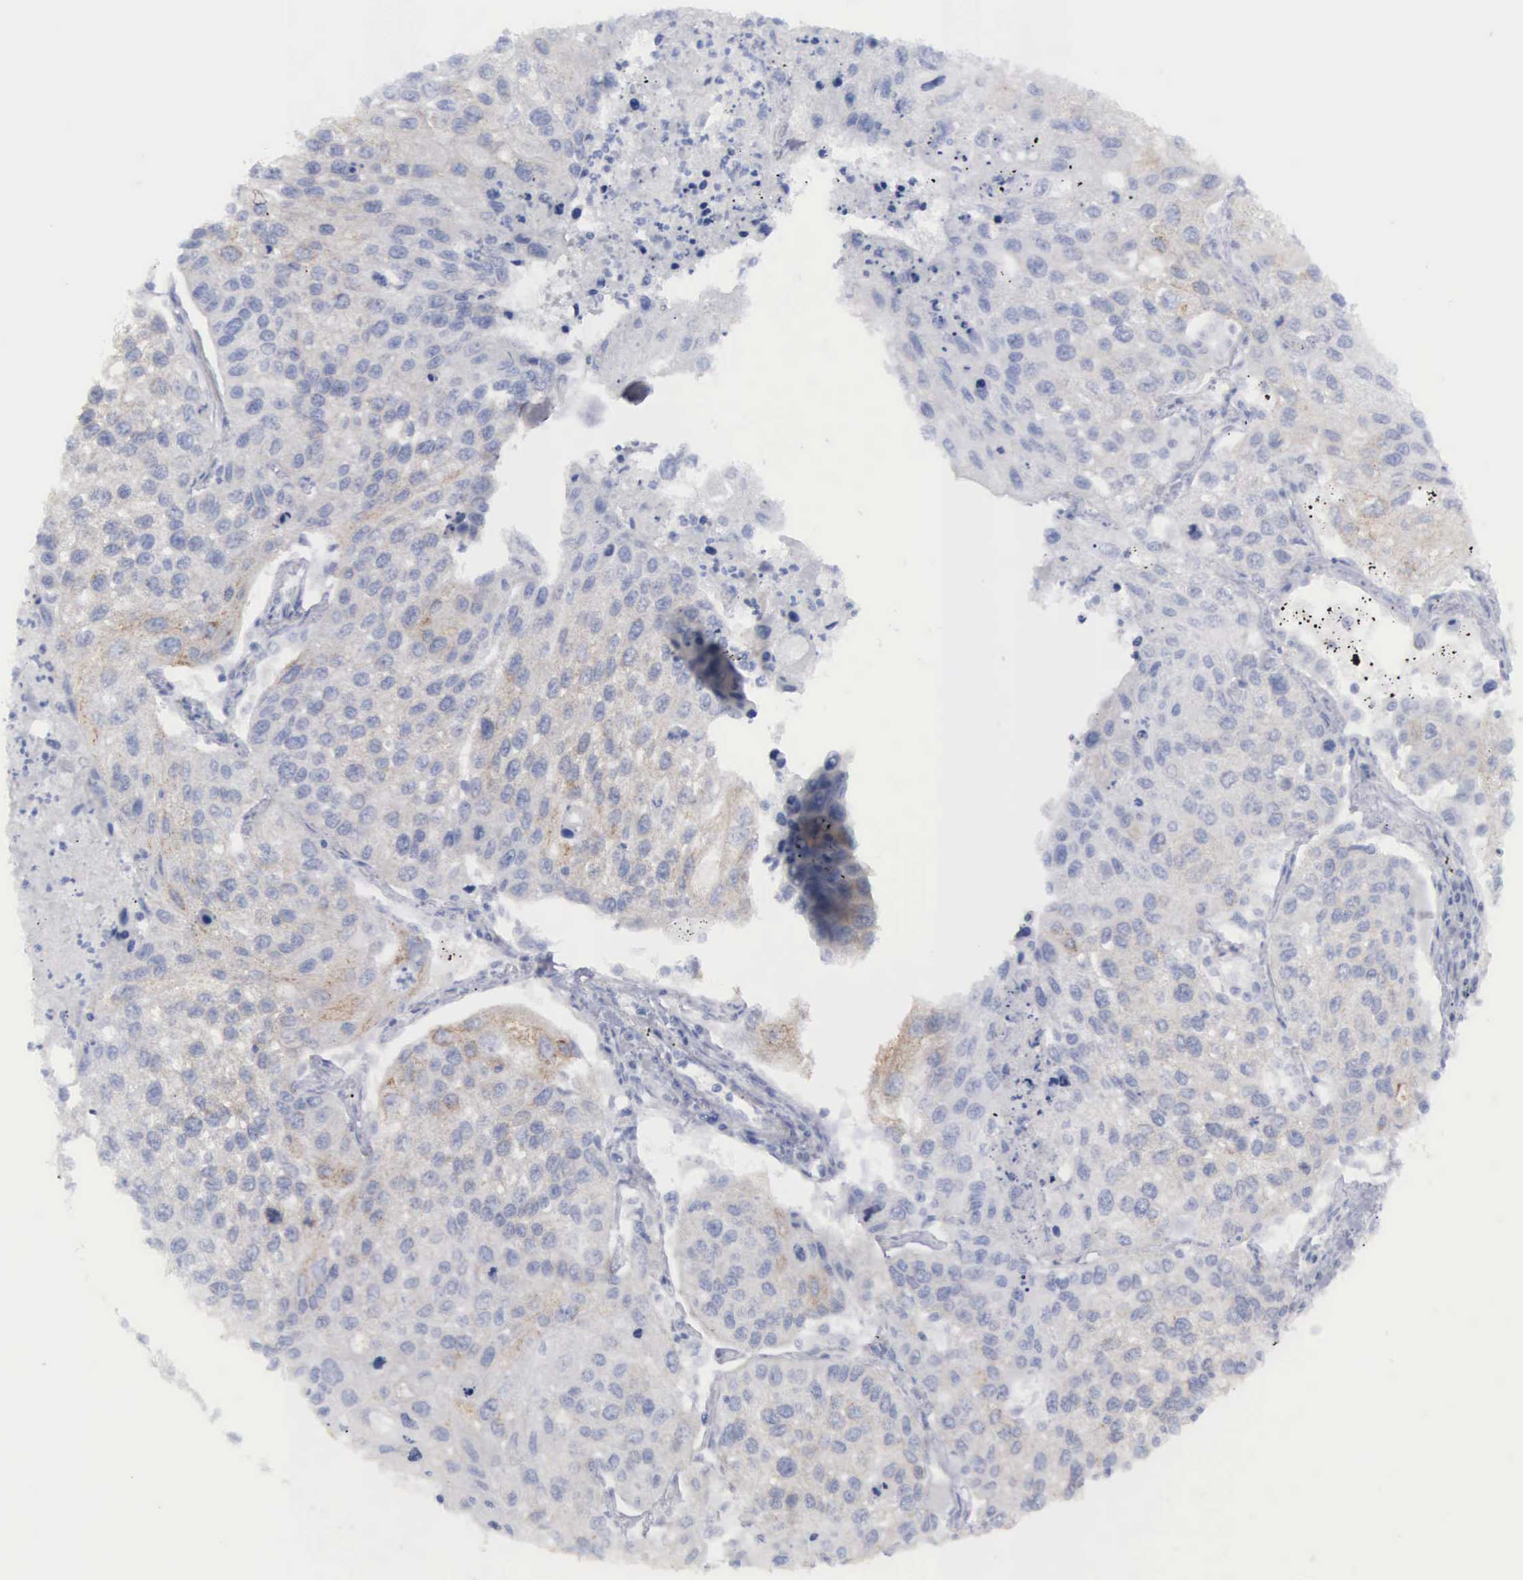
{"staining": {"intensity": "weak", "quantity": "25%-75%", "location": "cytoplasmic/membranous"}, "tissue": "lung cancer", "cell_type": "Tumor cells", "image_type": "cancer", "snomed": [{"axis": "morphology", "description": "Squamous cell carcinoma, NOS"}, {"axis": "topography", "description": "Lung"}], "caption": "A brown stain shows weak cytoplasmic/membranous staining of a protein in human lung cancer tumor cells. (Stains: DAB (3,3'-diaminobenzidine) in brown, nuclei in blue, Microscopy: brightfield microscopy at high magnification).", "gene": "CEP170B", "patient": {"sex": "male", "age": 75}}